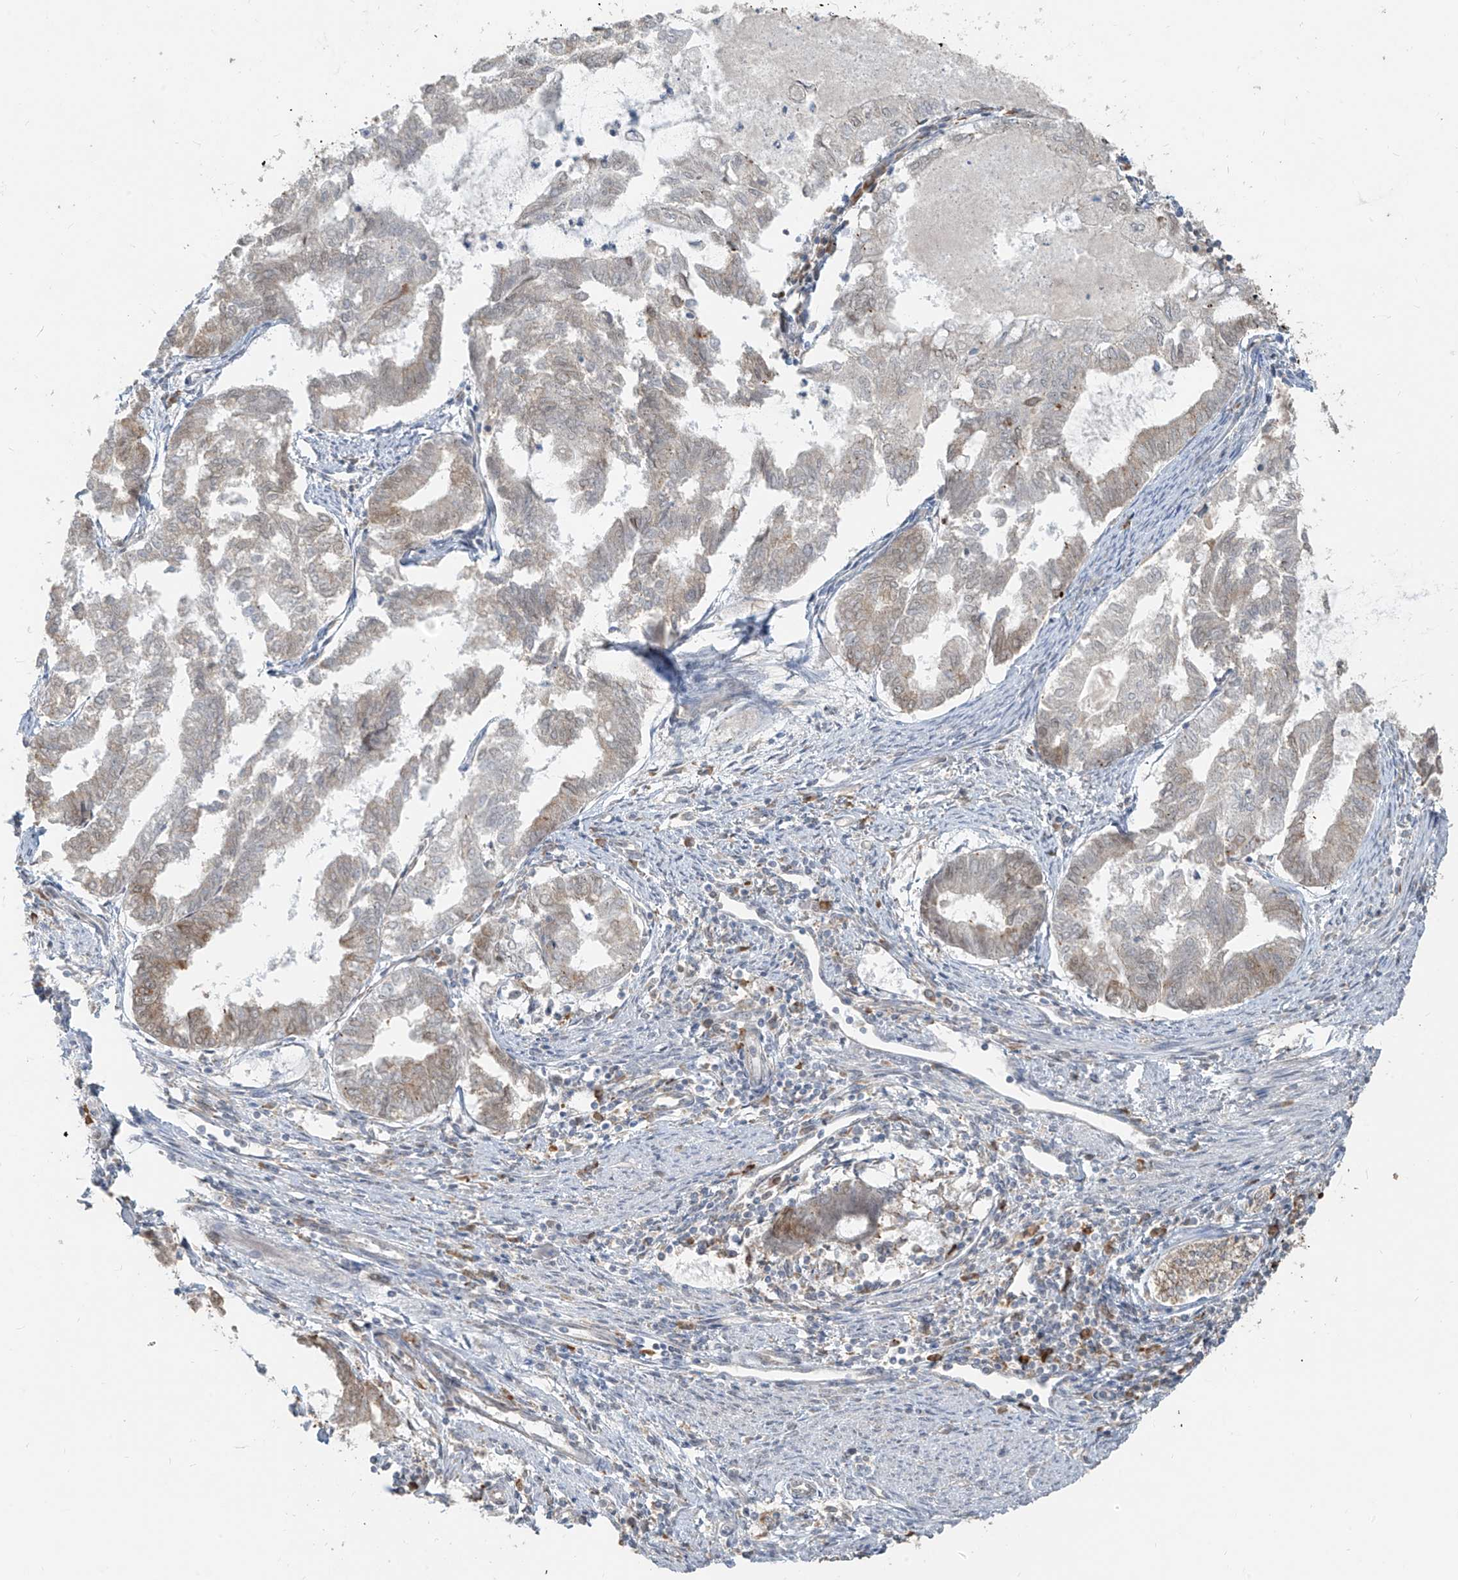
{"staining": {"intensity": "moderate", "quantity": "<25%", "location": "nuclear"}, "tissue": "endometrial cancer", "cell_type": "Tumor cells", "image_type": "cancer", "snomed": [{"axis": "morphology", "description": "Adenocarcinoma, NOS"}, {"axis": "topography", "description": "Endometrium"}], "caption": "Immunohistochemical staining of human endometrial adenocarcinoma exhibits low levels of moderate nuclear protein expression in about <25% of tumor cells.", "gene": "ZMYM2", "patient": {"sex": "female", "age": 79}}